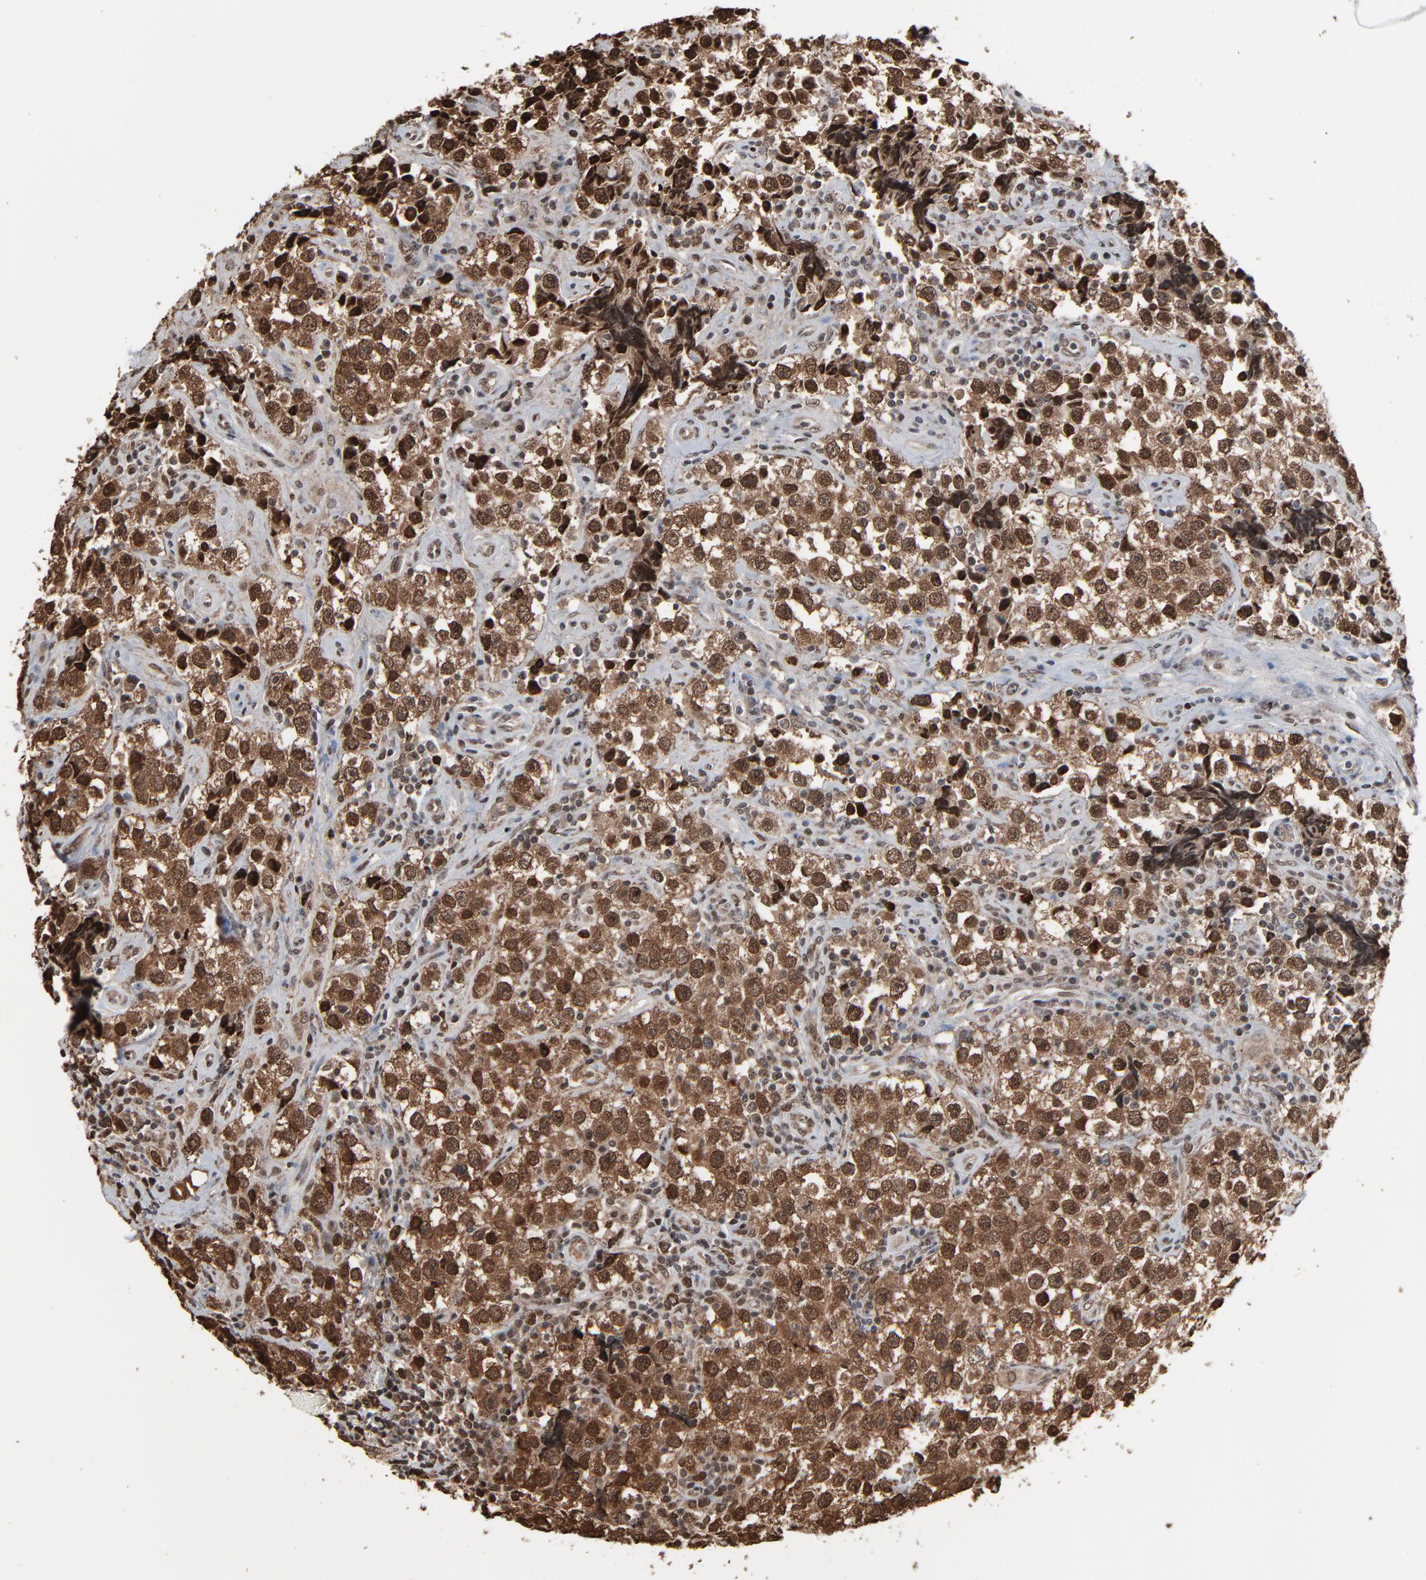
{"staining": {"intensity": "strong", "quantity": ">75%", "location": "cytoplasmic/membranous,nuclear"}, "tissue": "testis cancer", "cell_type": "Tumor cells", "image_type": "cancer", "snomed": [{"axis": "morphology", "description": "Seminoma, NOS"}, {"axis": "topography", "description": "Testis"}], "caption": "This histopathology image exhibits immunohistochemistry (IHC) staining of testis seminoma, with high strong cytoplasmic/membranous and nuclear expression in approximately >75% of tumor cells.", "gene": "MEIS2", "patient": {"sex": "male", "age": 32}}